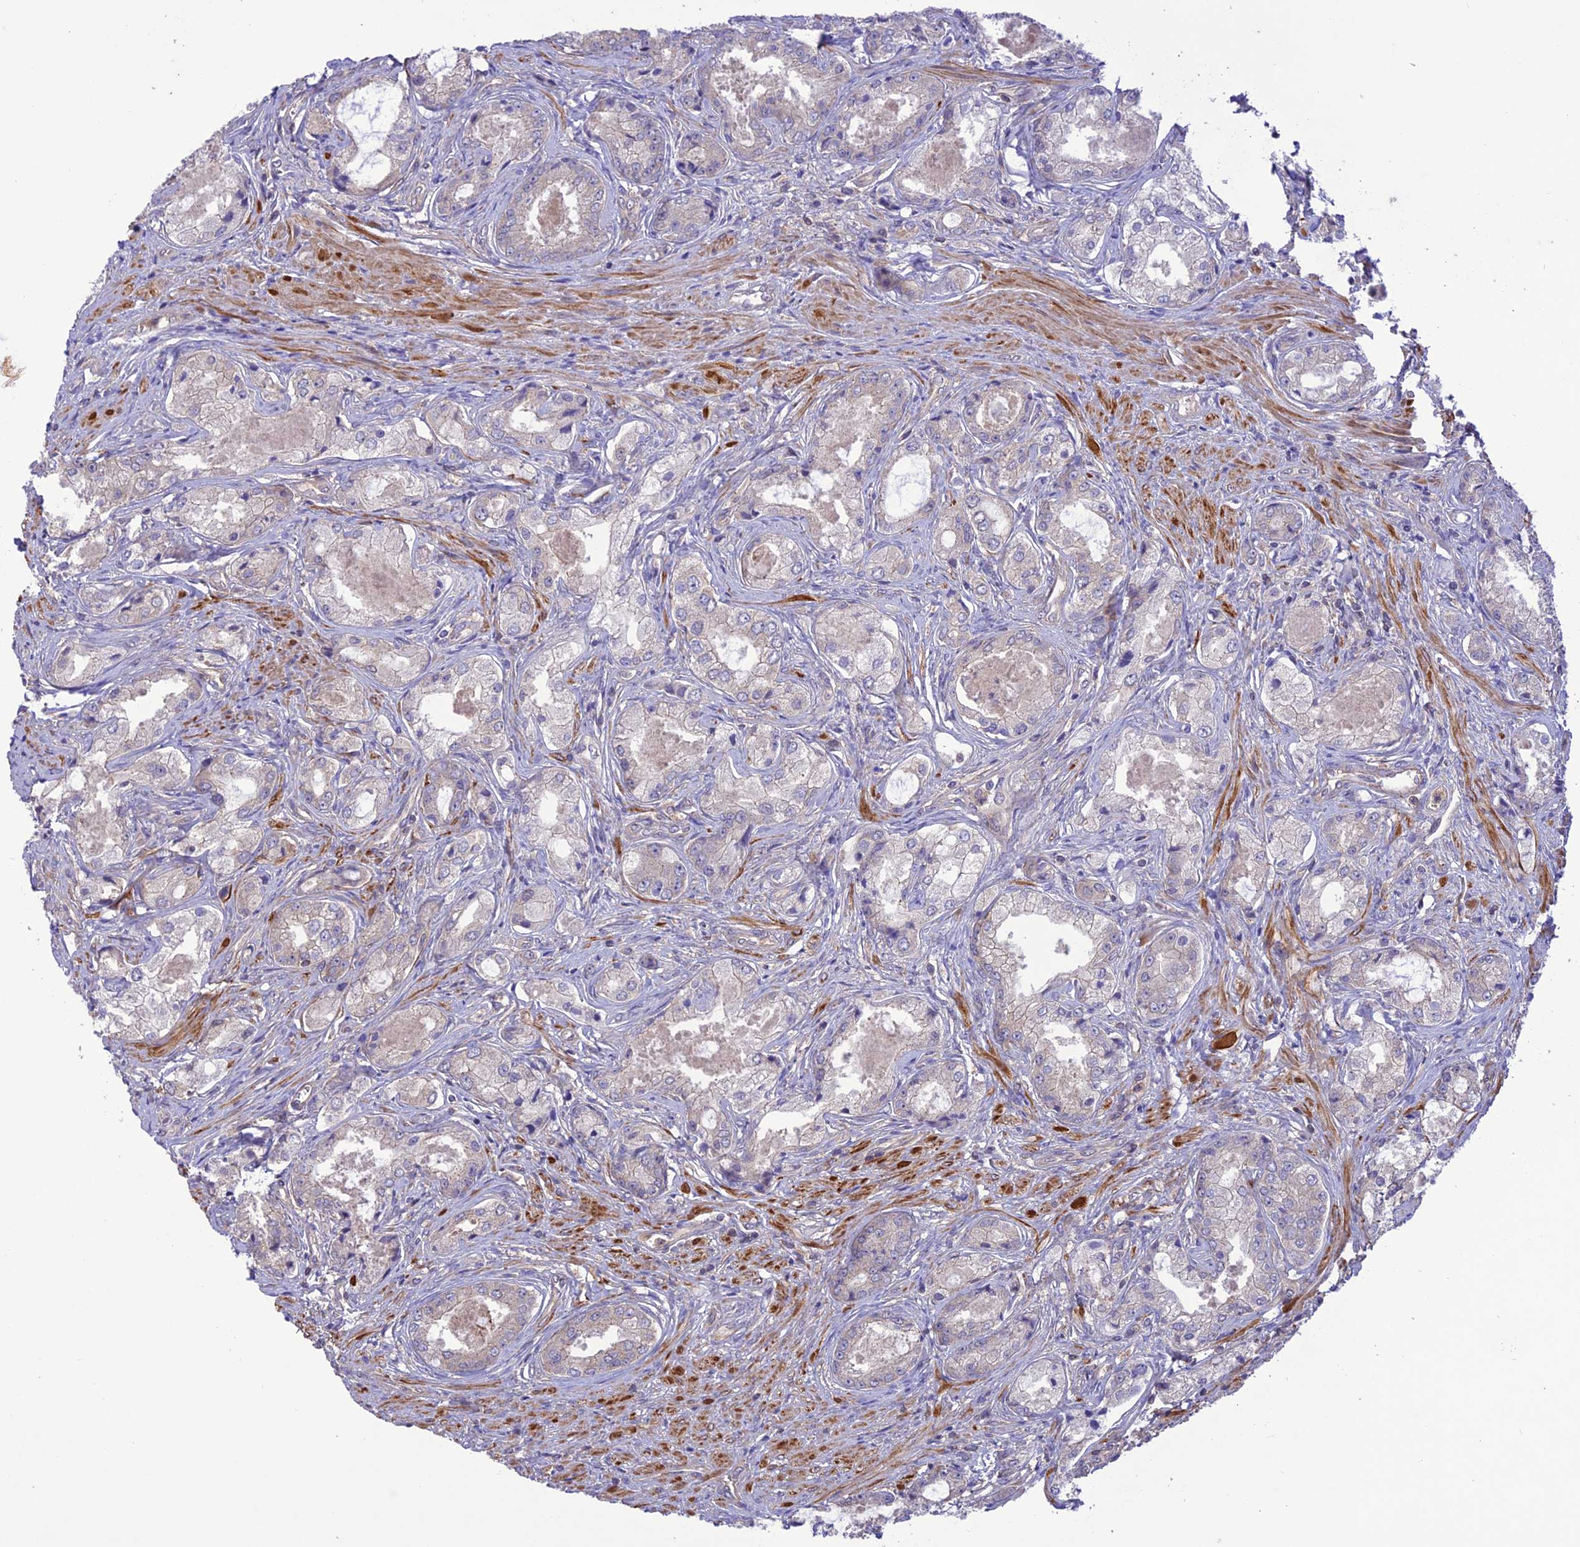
{"staining": {"intensity": "negative", "quantity": "none", "location": "none"}, "tissue": "prostate cancer", "cell_type": "Tumor cells", "image_type": "cancer", "snomed": [{"axis": "morphology", "description": "Adenocarcinoma, Low grade"}, {"axis": "topography", "description": "Prostate"}], "caption": "This is a photomicrograph of immunohistochemistry staining of prostate cancer (low-grade adenocarcinoma), which shows no staining in tumor cells.", "gene": "FCHSD1", "patient": {"sex": "male", "age": 68}}